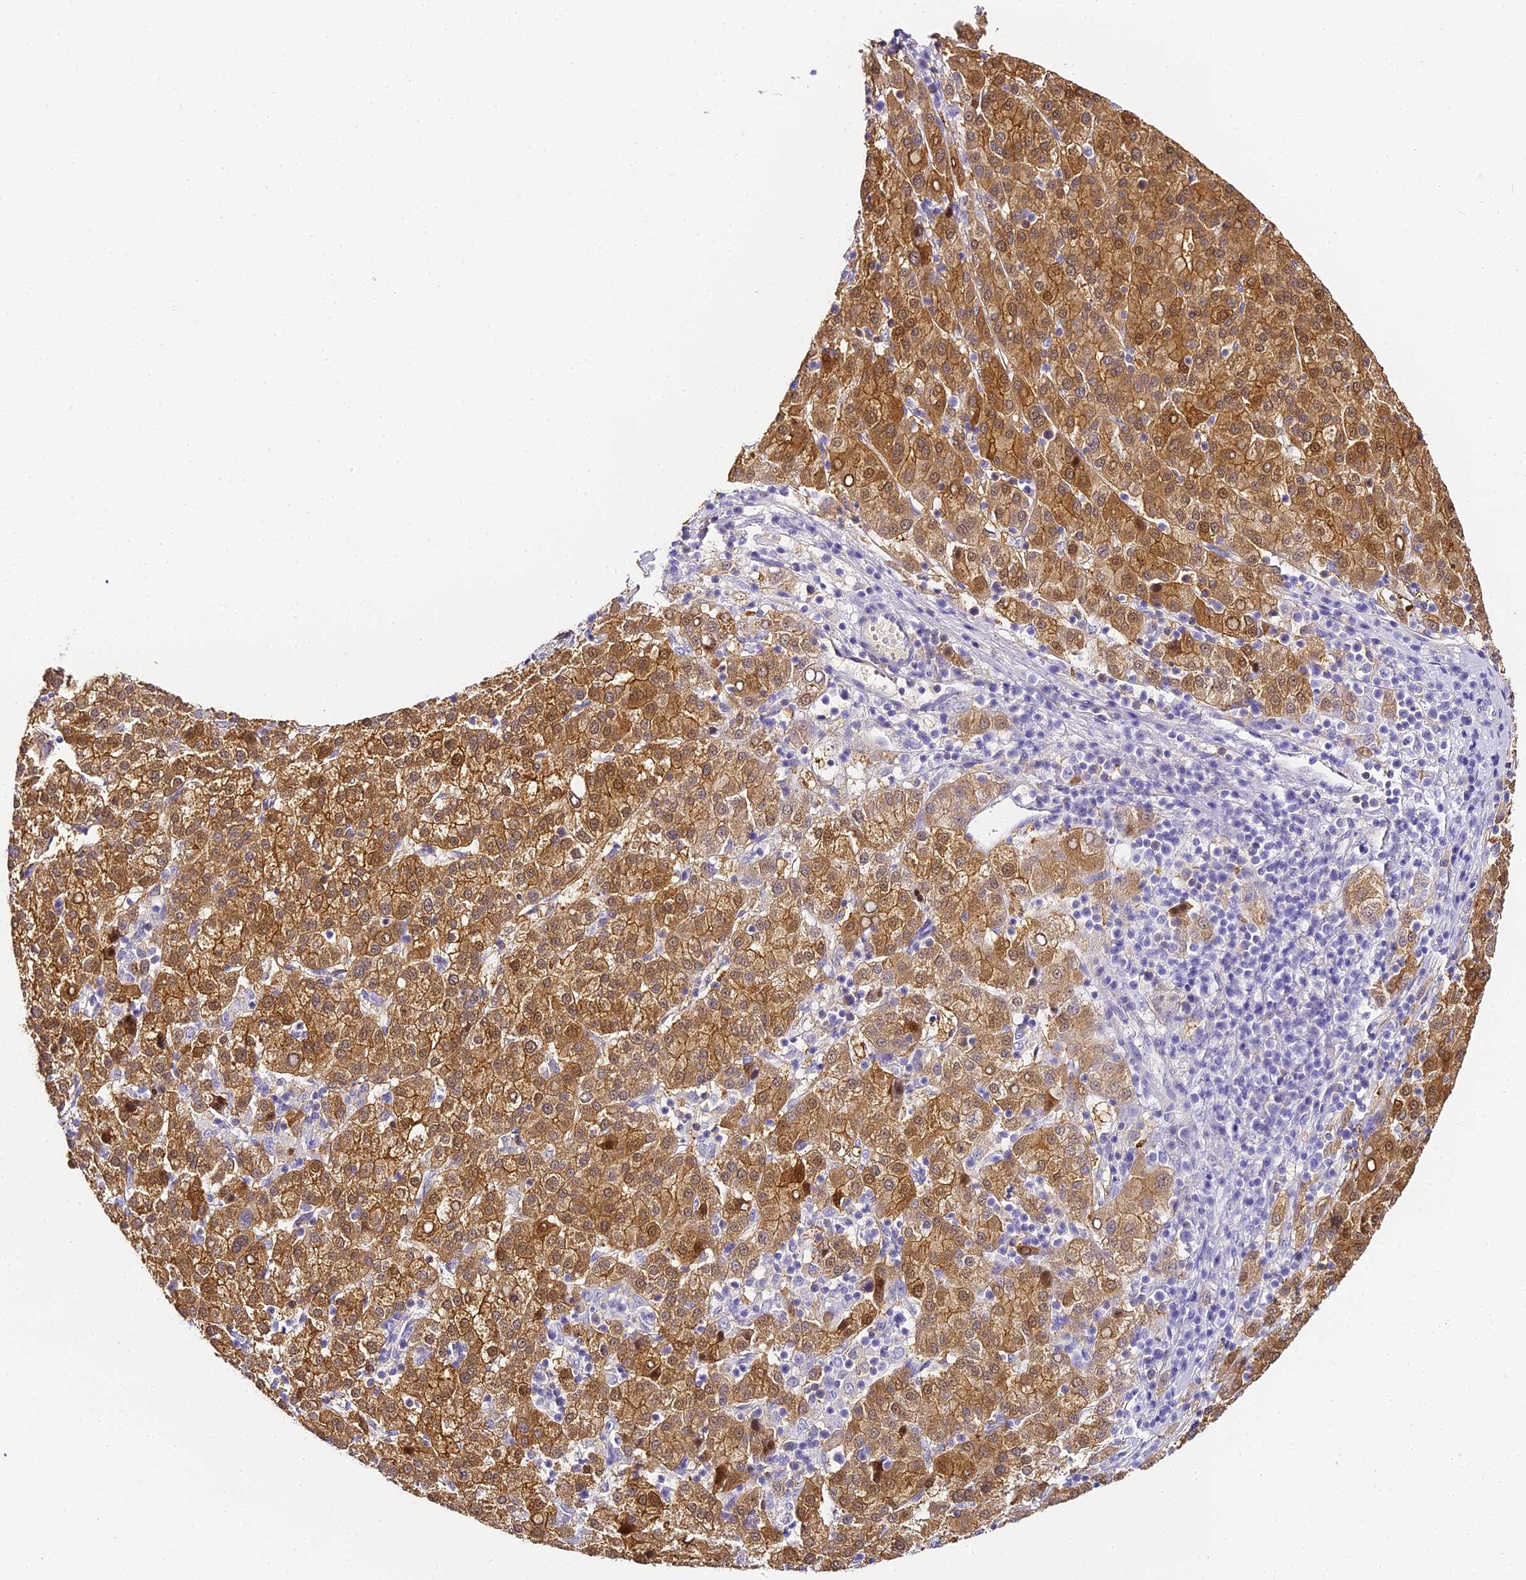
{"staining": {"intensity": "moderate", "quantity": ">75%", "location": "cytoplasmic/membranous,nuclear"}, "tissue": "liver cancer", "cell_type": "Tumor cells", "image_type": "cancer", "snomed": [{"axis": "morphology", "description": "Carcinoma, Hepatocellular, NOS"}, {"axis": "topography", "description": "Liver"}], "caption": "Liver hepatocellular carcinoma tissue reveals moderate cytoplasmic/membranous and nuclear expression in approximately >75% of tumor cells, visualized by immunohistochemistry.", "gene": "ABHD14A-ACY1", "patient": {"sex": "female", "age": 58}}